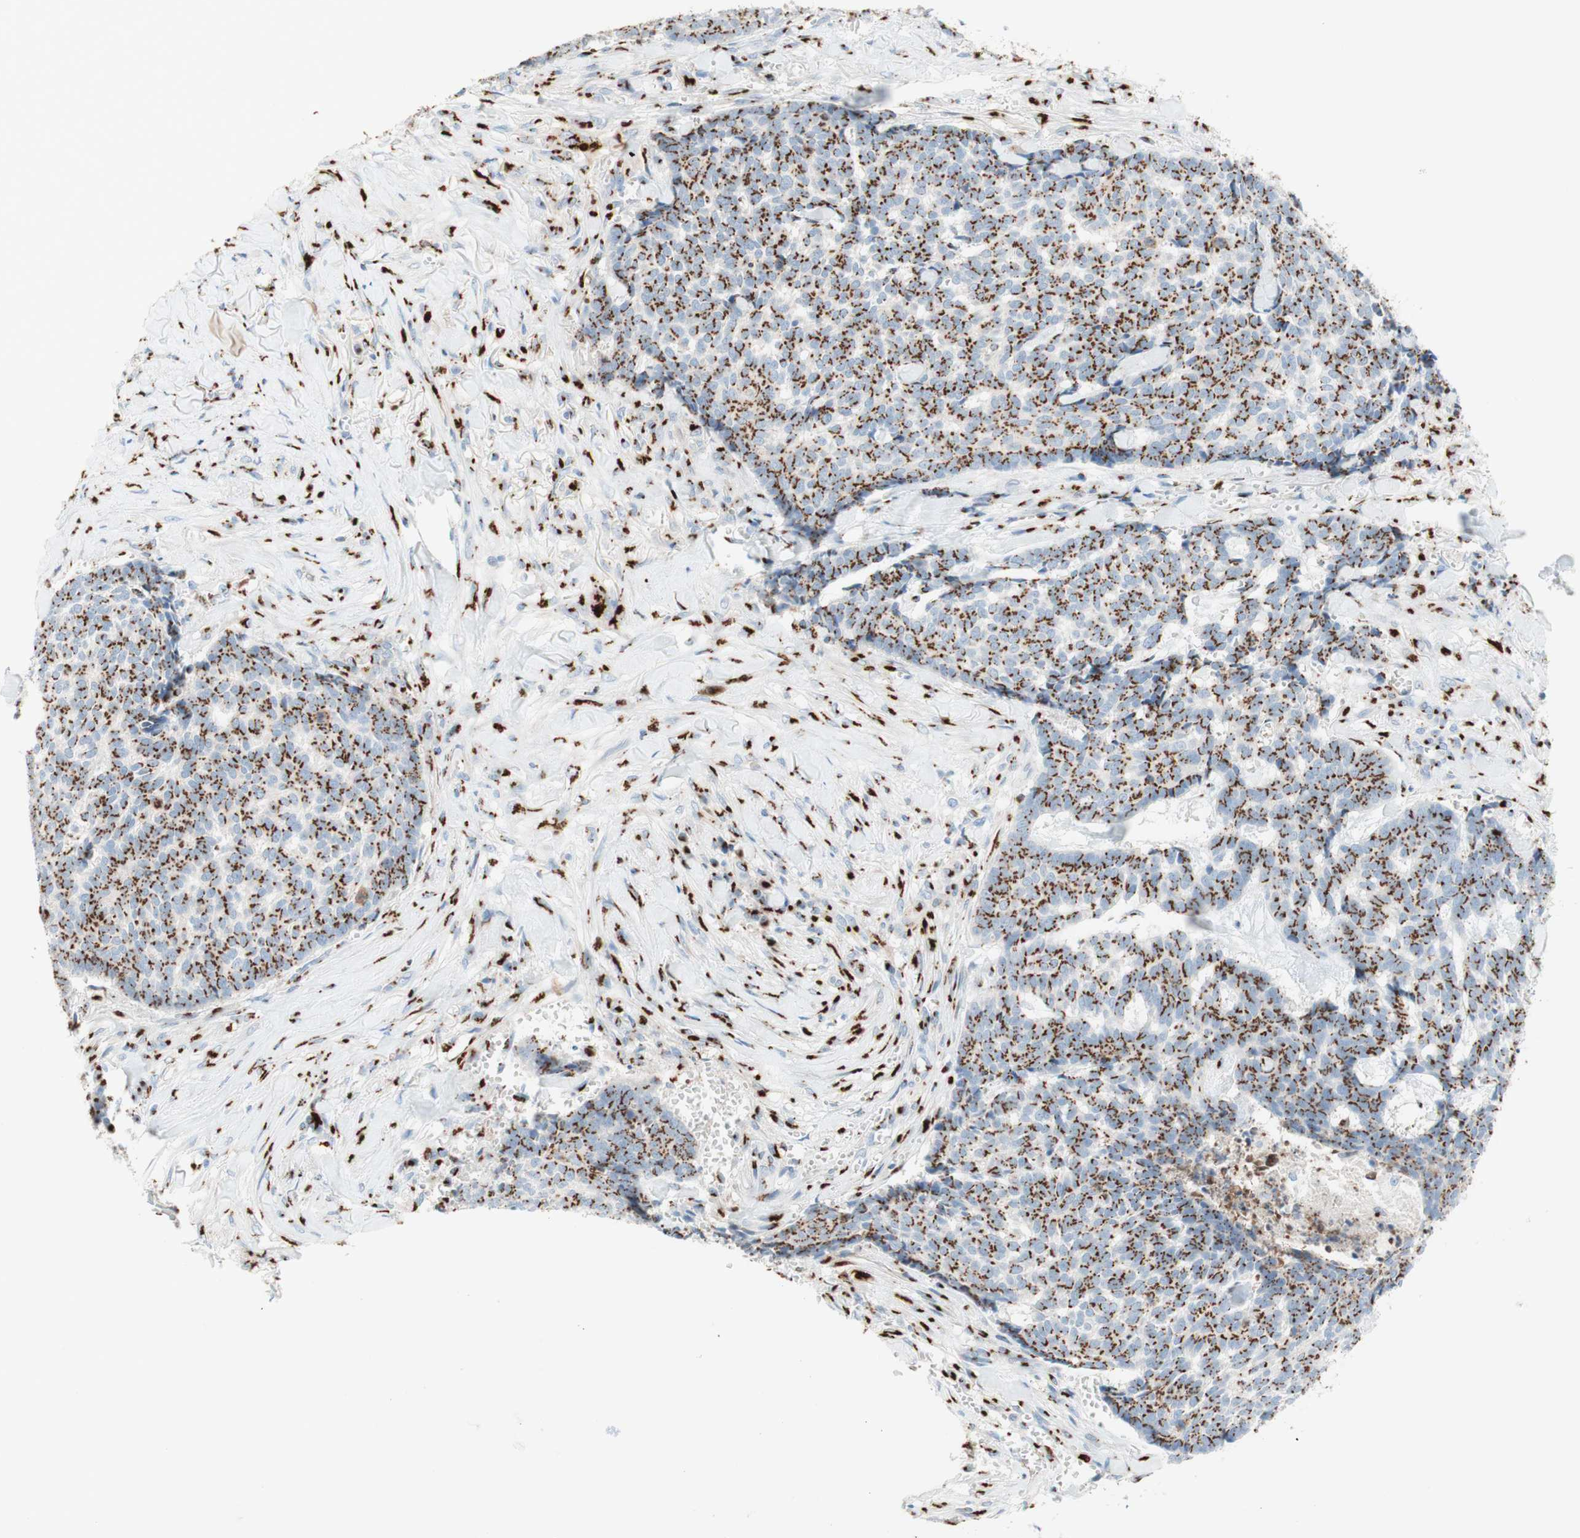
{"staining": {"intensity": "strong", "quantity": ">75%", "location": "cytoplasmic/membranous"}, "tissue": "skin cancer", "cell_type": "Tumor cells", "image_type": "cancer", "snomed": [{"axis": "morphology", "description": "Basal cell carcinoma"}, {"axis": "topography", "description": "Skin"}], "caption": "A high-resolution photomicrograph shows IHC staining of skin basal cell carcinoma, which displays strong cytoplasmic/membranous expression in about >75% of tumor cells. The protein of interest is stained brown, and the nuclei are stained in blue (DAB IHC with brightfield microscopy, high magnification).", "gene": "GOLGB1", "patient": {"sex": "male", "age": 84}}